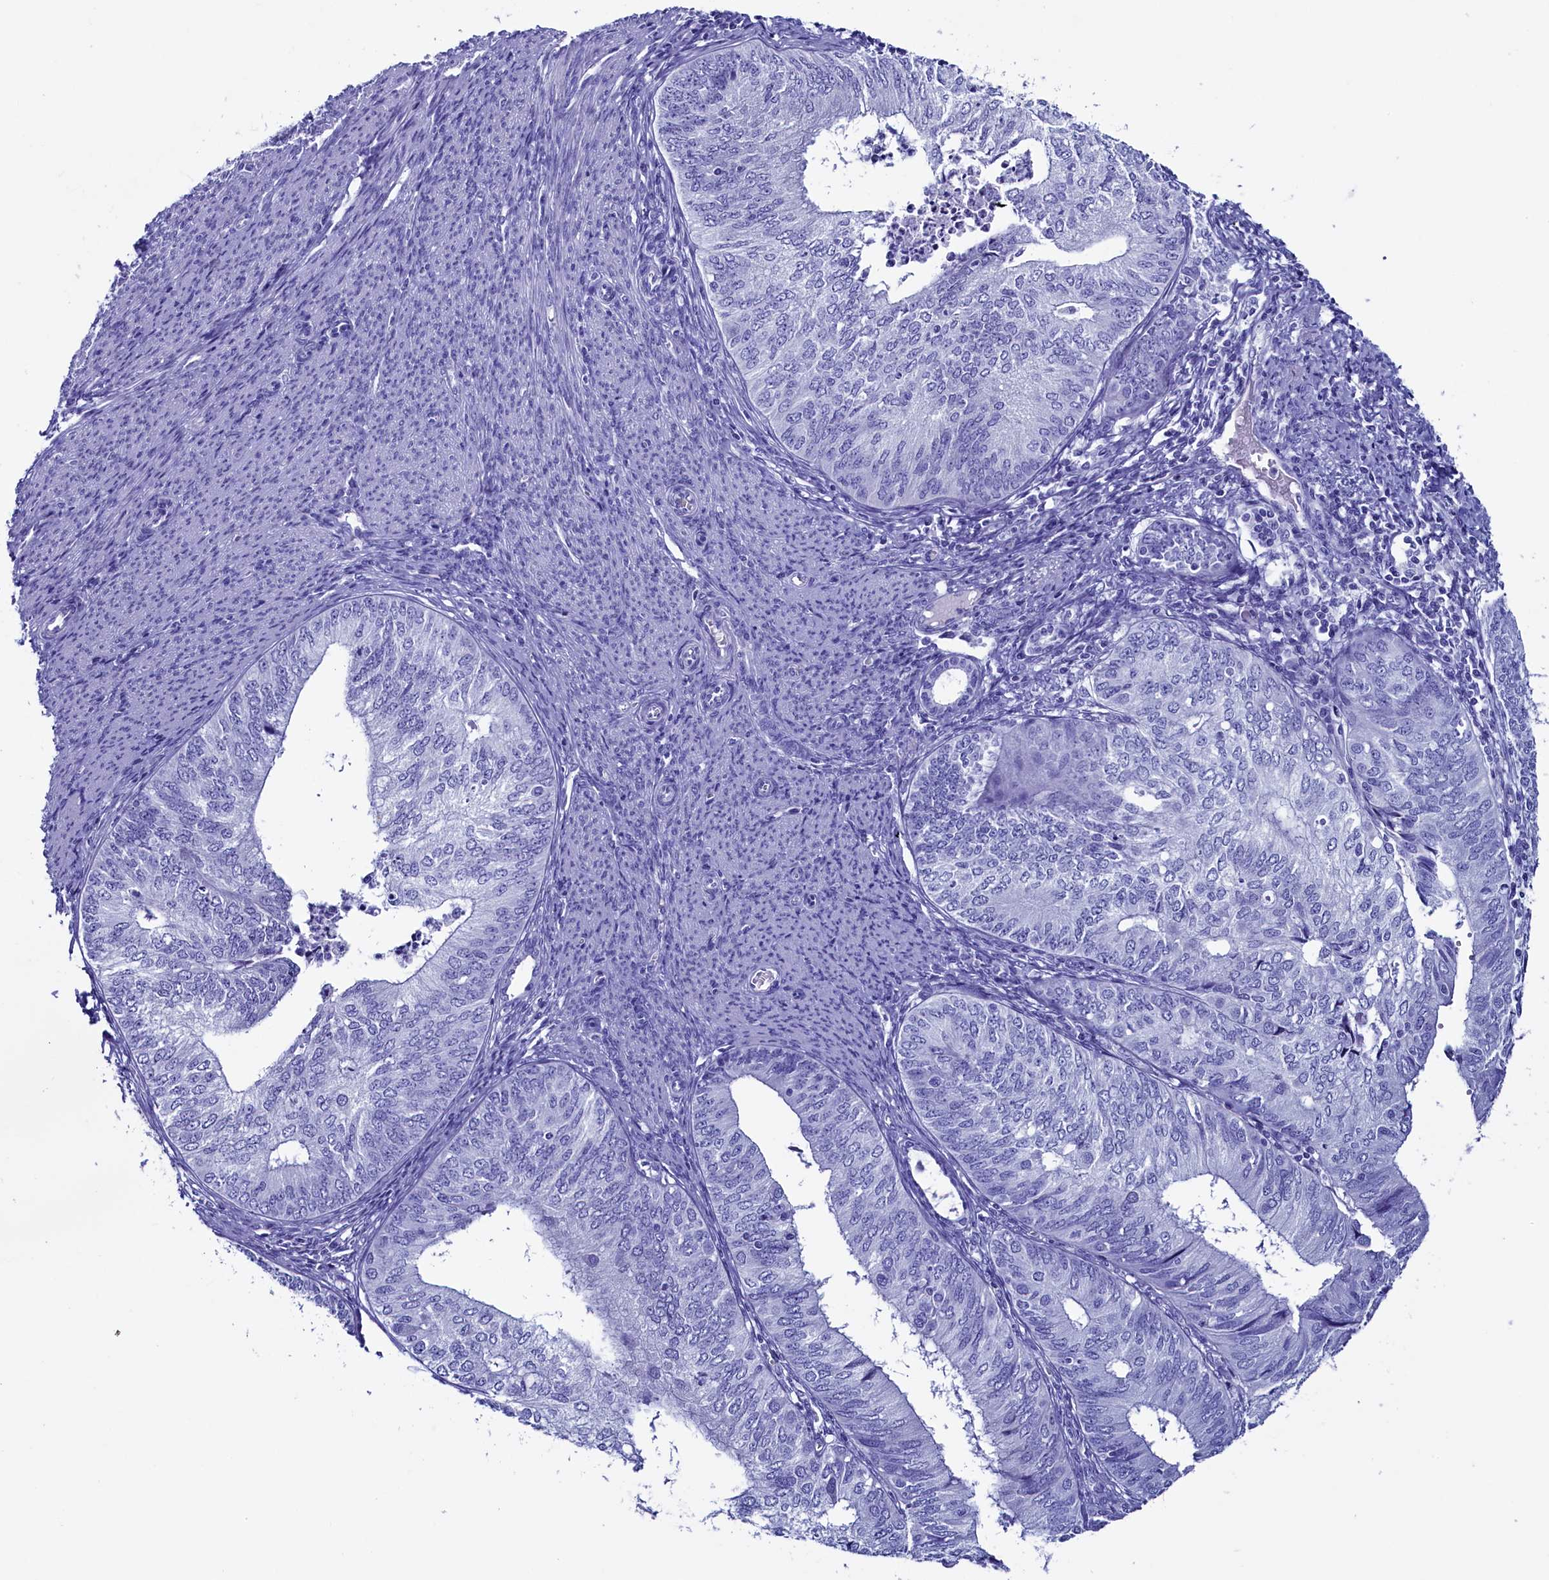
{"staining": {"intensity": "negative", "quantity": "none", "location": "none"}, "tissue": "endometrial cancer", "cell_type": "Tumor cells", "image_type": "cancer", "snomed": [{"axis": "morphology", "description": "Adenocarcinoma, NOS"}, {"axis": "topography", "description": "Endometrium"}], "caption": "DAB immunohistochemical staining of endometrial cancer shows no significant staining in tumor cells.", "gene": "ANKRD29", "patient": {"sex": "female", "age": 68}}